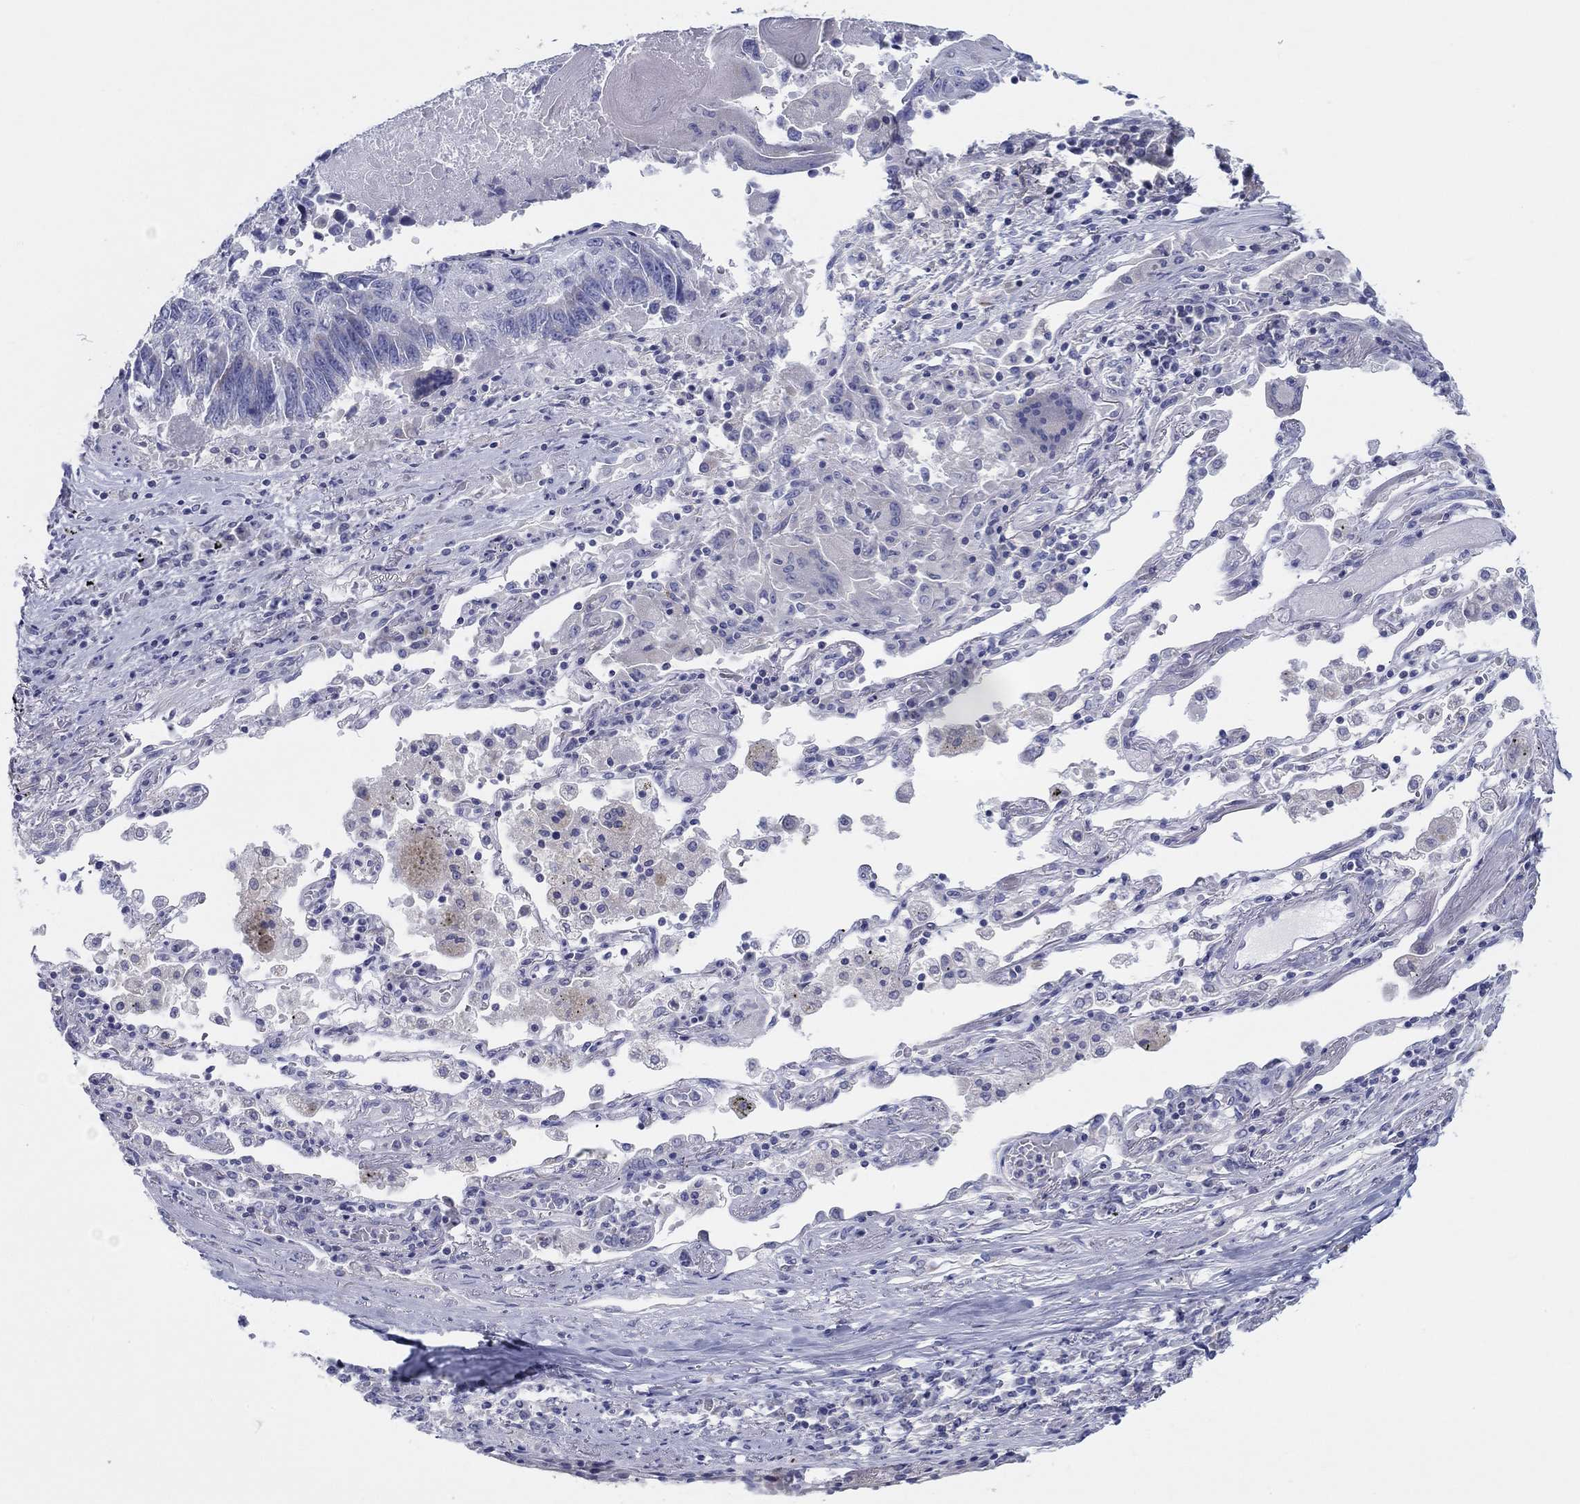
{"staining": {"intensity": "negative", "quantity": "none", "location": "none"}, "tissue": "lung cancer", "cell_type": "Tumor cells", "image_type": "cancer", "snomed": [{"axis": "morphology", "description": "Squamous cell carcinoma, NOS"}, {"axis": "topography", "description": "Lung"}], "caption": "This image is of squamous cell carcinoma (lung) stained with IHC to label a protein in brown with the nuclei are counter-stained blue. There is no staining in tumor cells.", "gene": "HAPLN4", "patient": {"sex": "male", "age": 73}}